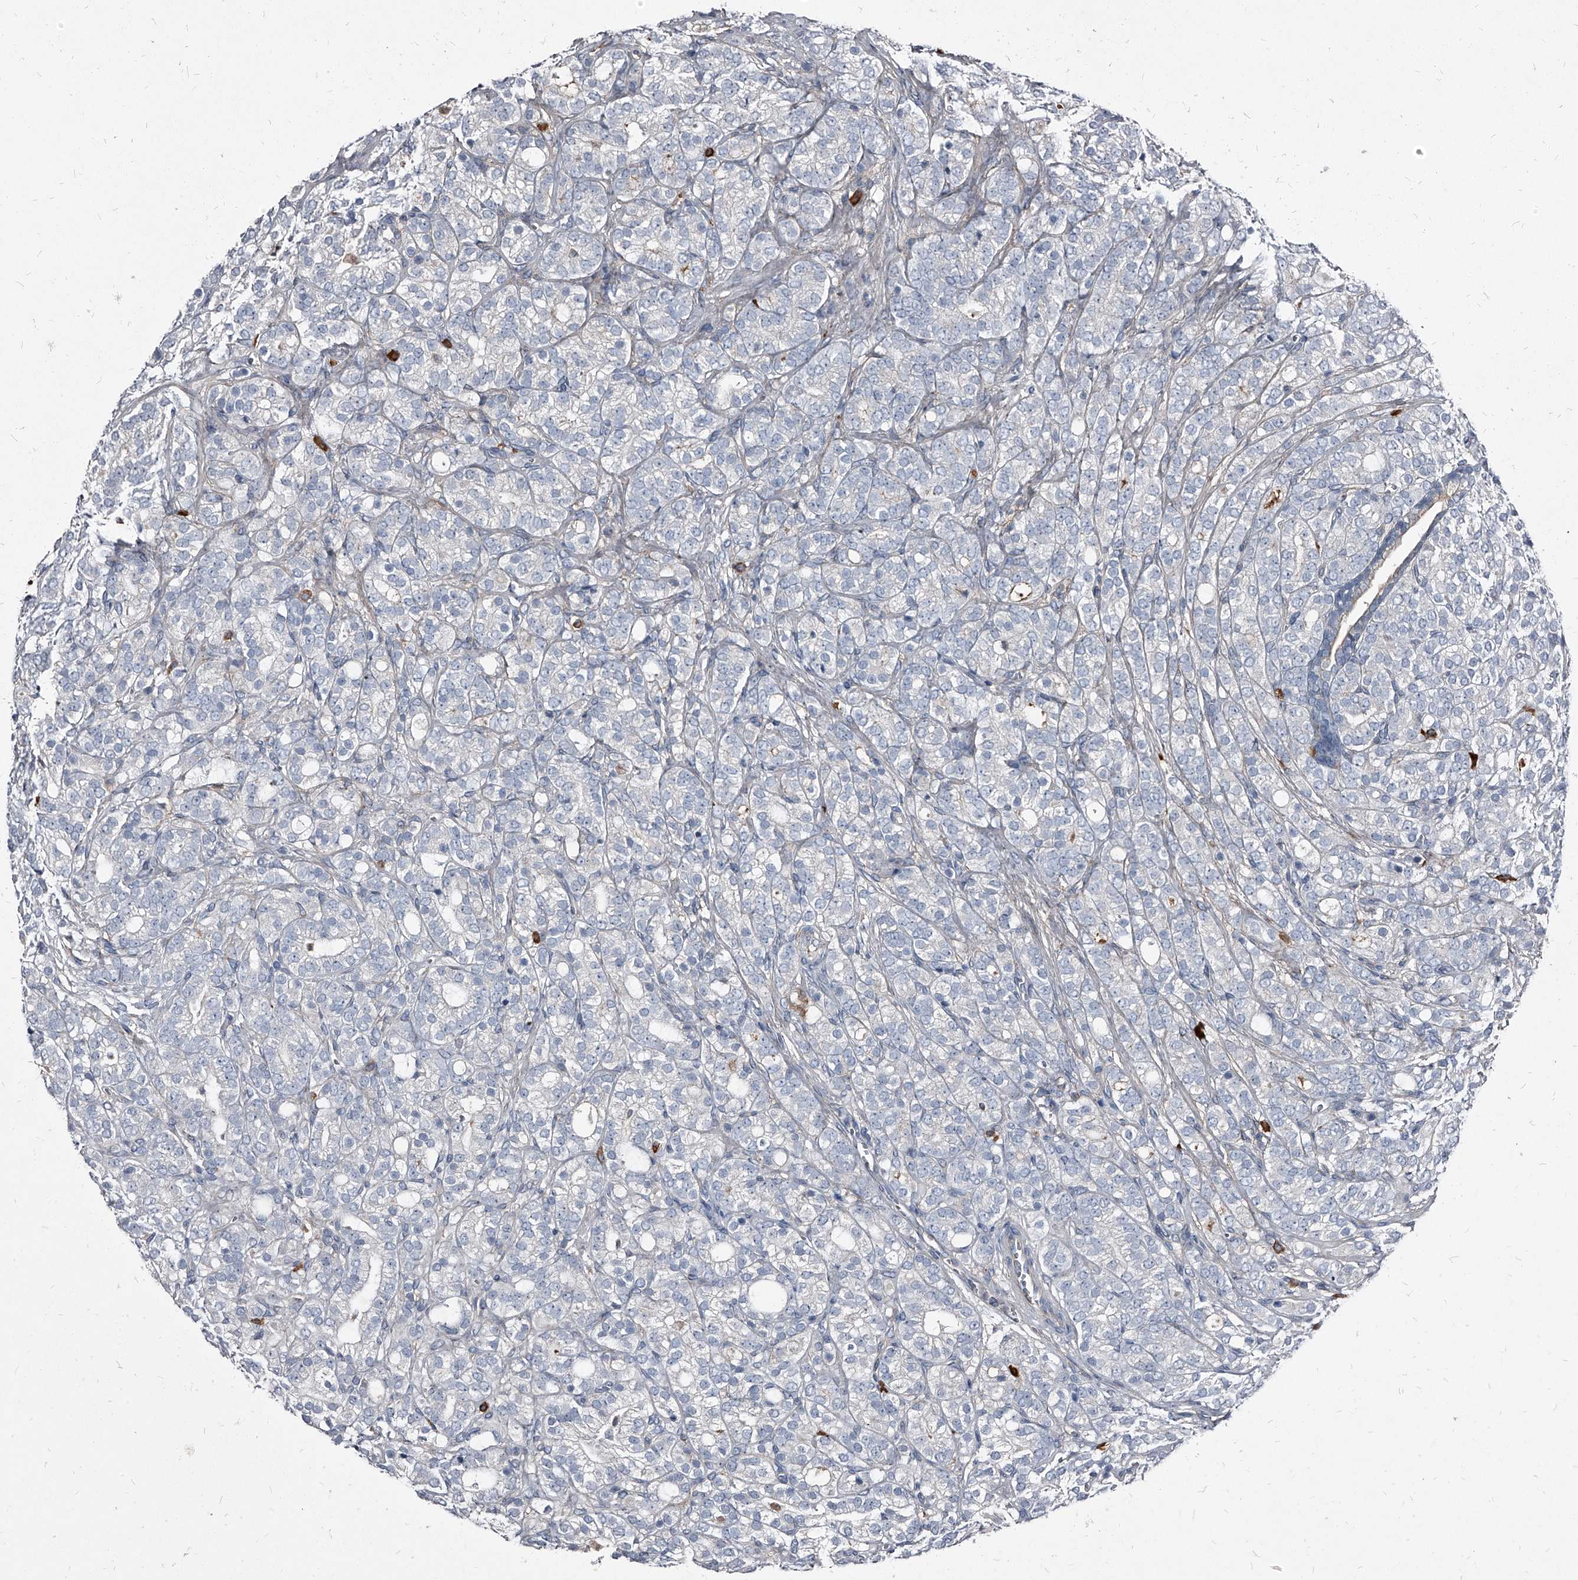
{"staining": {"intensity": "negative", "quantity": "none", "location": "none"}, "tissue": "prostate cancer", "cell_type": "Tumor cells", "image_type": "cancer", "snomed": [{"axis": "morphology", "description": "Adenocarcinoma, High grade"}, {"axis": "topography", "description": "Prostate"}], "caption": "Tumor cells show no significant protein staining in prostate high-grade adenocarcinoma.", "gene": "PGLYRP3", "patient": {"sex": "male", "age": 57}}